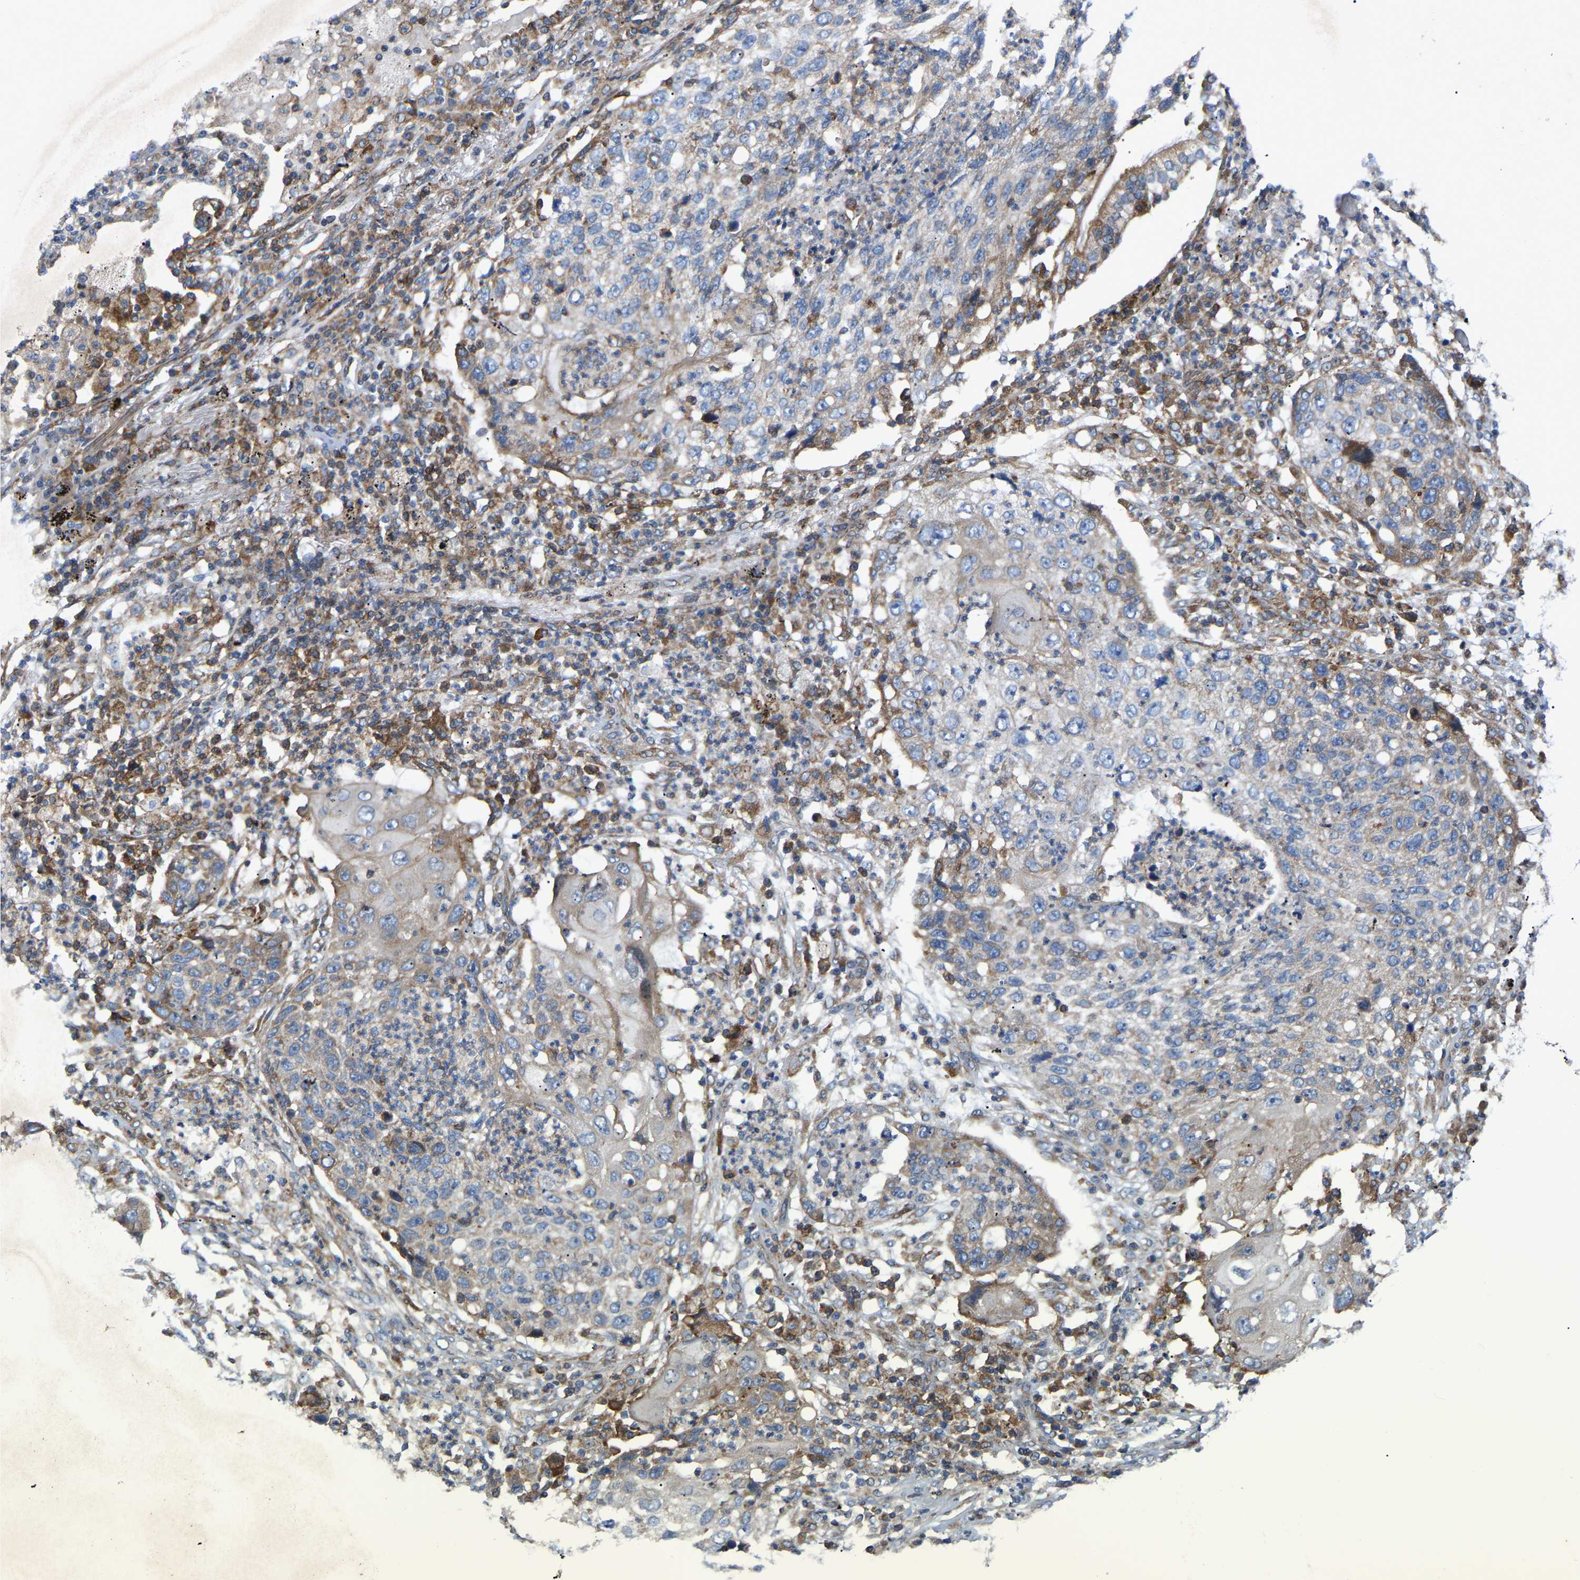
{"staining": {"intensity": "weak", "quantity": "<25%", "location": "cytoplasmic/membranous"}, "tissue": "lung cancer", "cell_type": "Tumor cells", "image_type": "cancer", "snomed": [{"axis": "morphology", "description": "Squamous cell carcinoma, NOS"}, {"axis": "topography", "description": "Lung"}], "caption": "Lung squamous cell carcinoma was stained to show a protein in brown. There is no significant positivity in tumor cells. (DAB (3,3'-diaminobenzidine) immunohistochemistry visualized using brightfield microscopy, high magnification).", "gene": "TOR1B", "patient": {"sex": "female", "age": 63}}